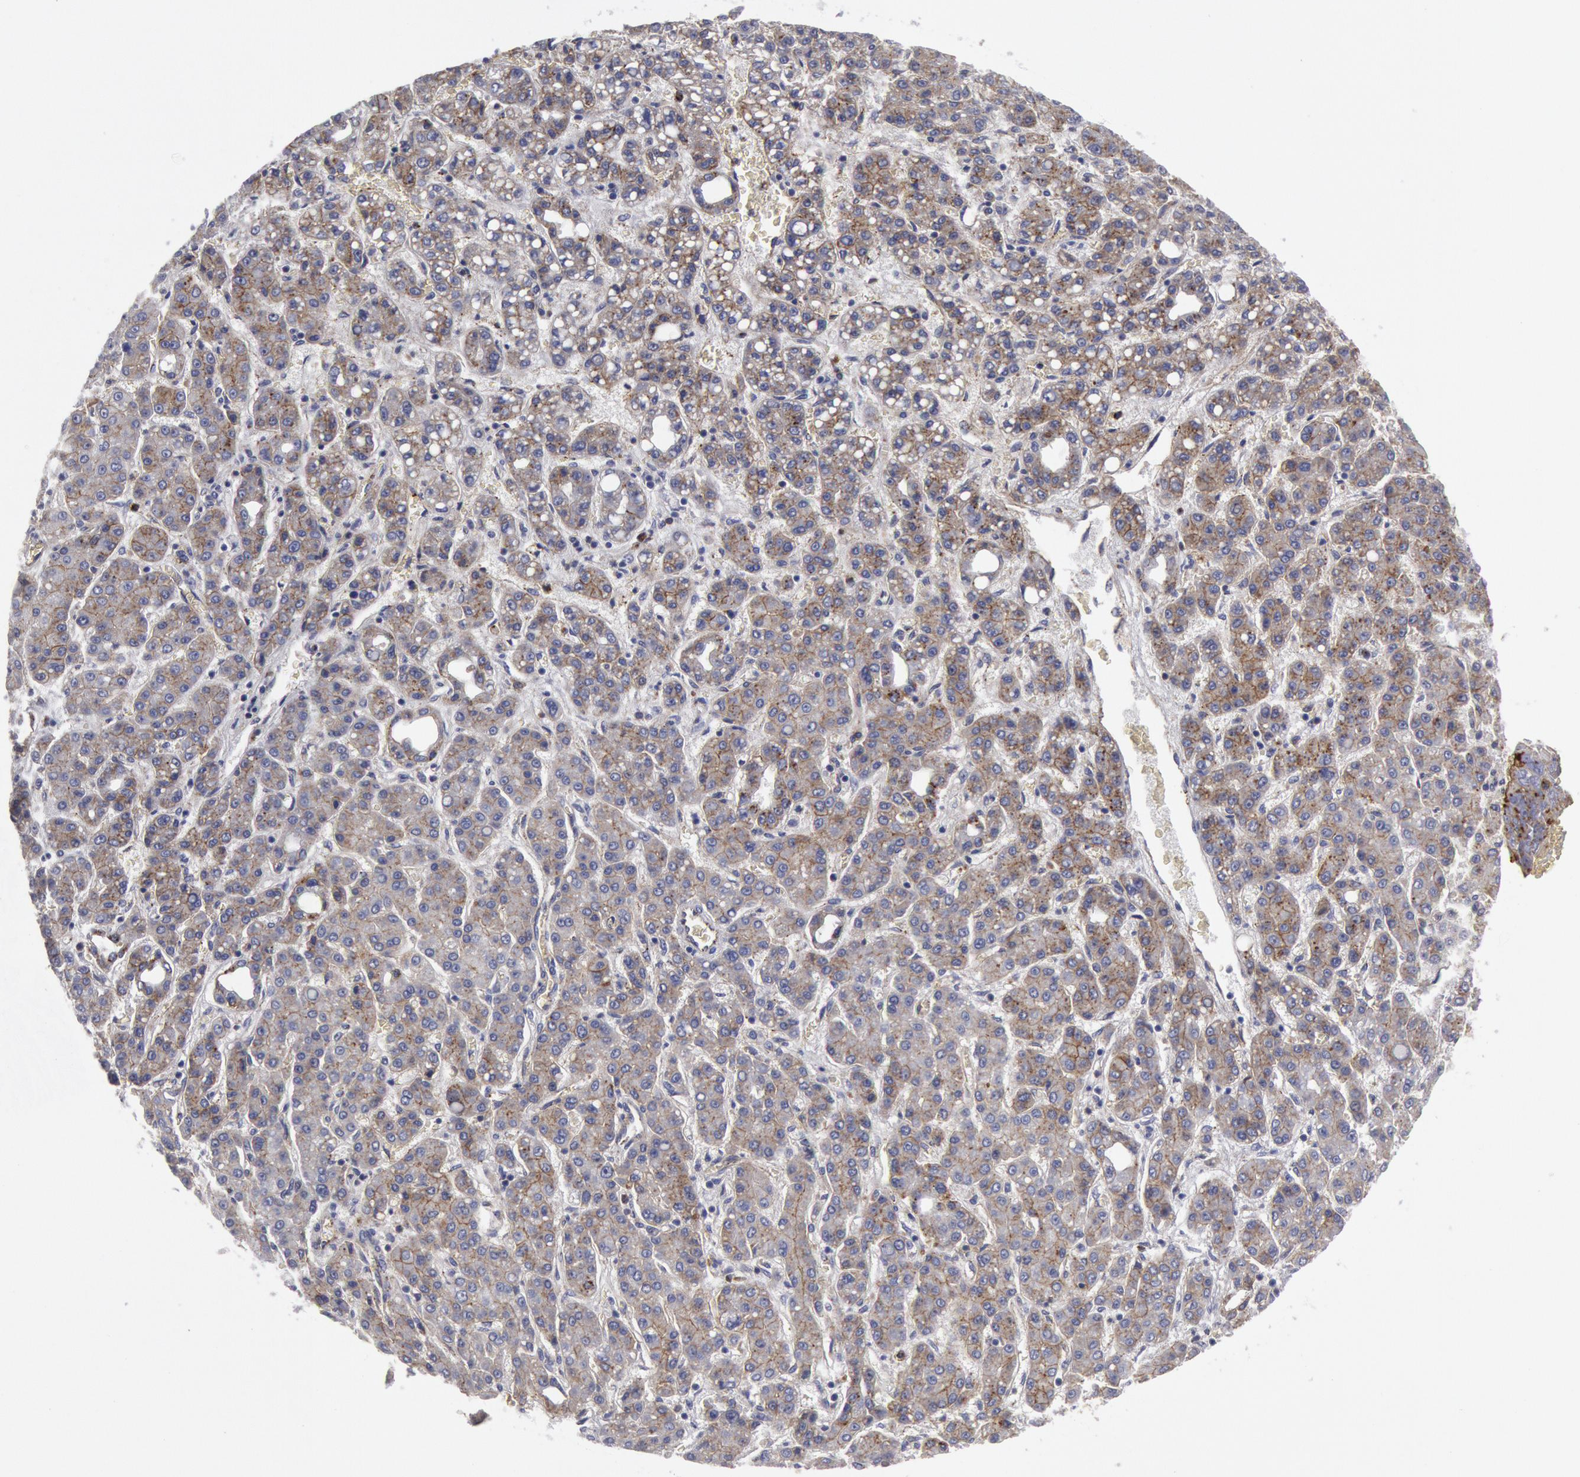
{"staining": {"intensity": "weak", "quantity": "25%-75%", "location": "cytoplasmic/membranous"}, "tissue": "liver cancer", "cell_type": "Tumor cells", "image_type": "cancer", "snomed": [{"axis": "morphology", "description": "Carcinoma, Hepatocellular, NOS"}, {"axis": "topography", "description": "Liver"}], "caption": "Liver cancer stained for a protein (brown) reveals weak cytoplasmic/membranous positive staining in approximately 25%-75% of tumor cells.", "gene": "FLOT1", "patient": {"sex": "male", "age": 69}}